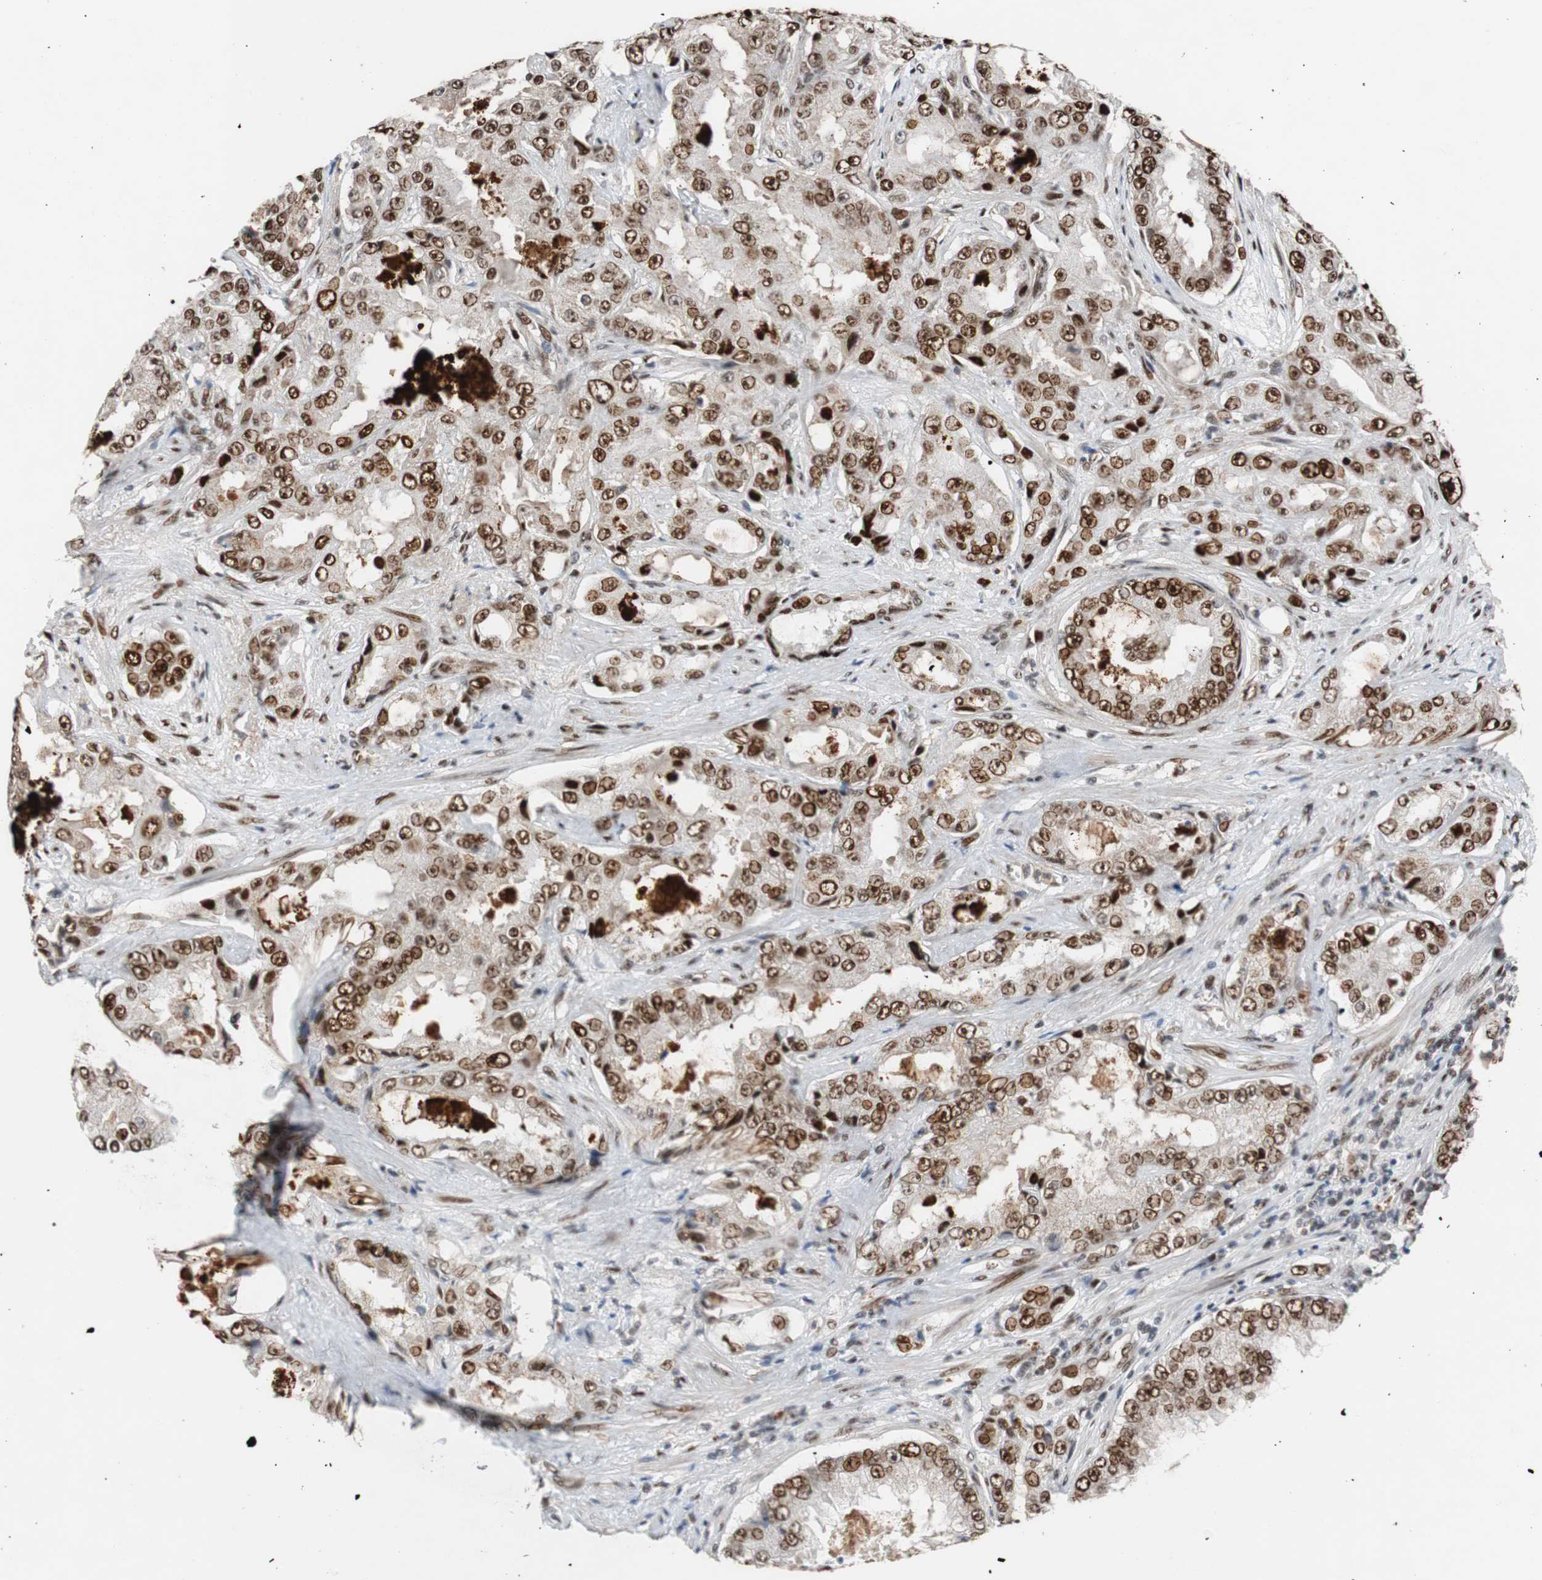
{"staining": {"intensity": "strong", "quantity": ">75%", "location": "nuclear"}, "tissue": "prostate cancer", "cell_type": "Tumor cells", "image_type": "cancer", "snomed": [{"axis": "morphology", "description": "Adenocarcinoma, High grade"}, {"axis": "topography", "description": "Prostate"}], "caption": "A high-resolution image shows IHC staining of prostate cancer (adenocarcinoma (high-grade)), which demonstrates strong nuclear expression in approximately >75% of tumor cells.", "gene": "NBL1", "patient": {"sex": "male", "age": 73}}